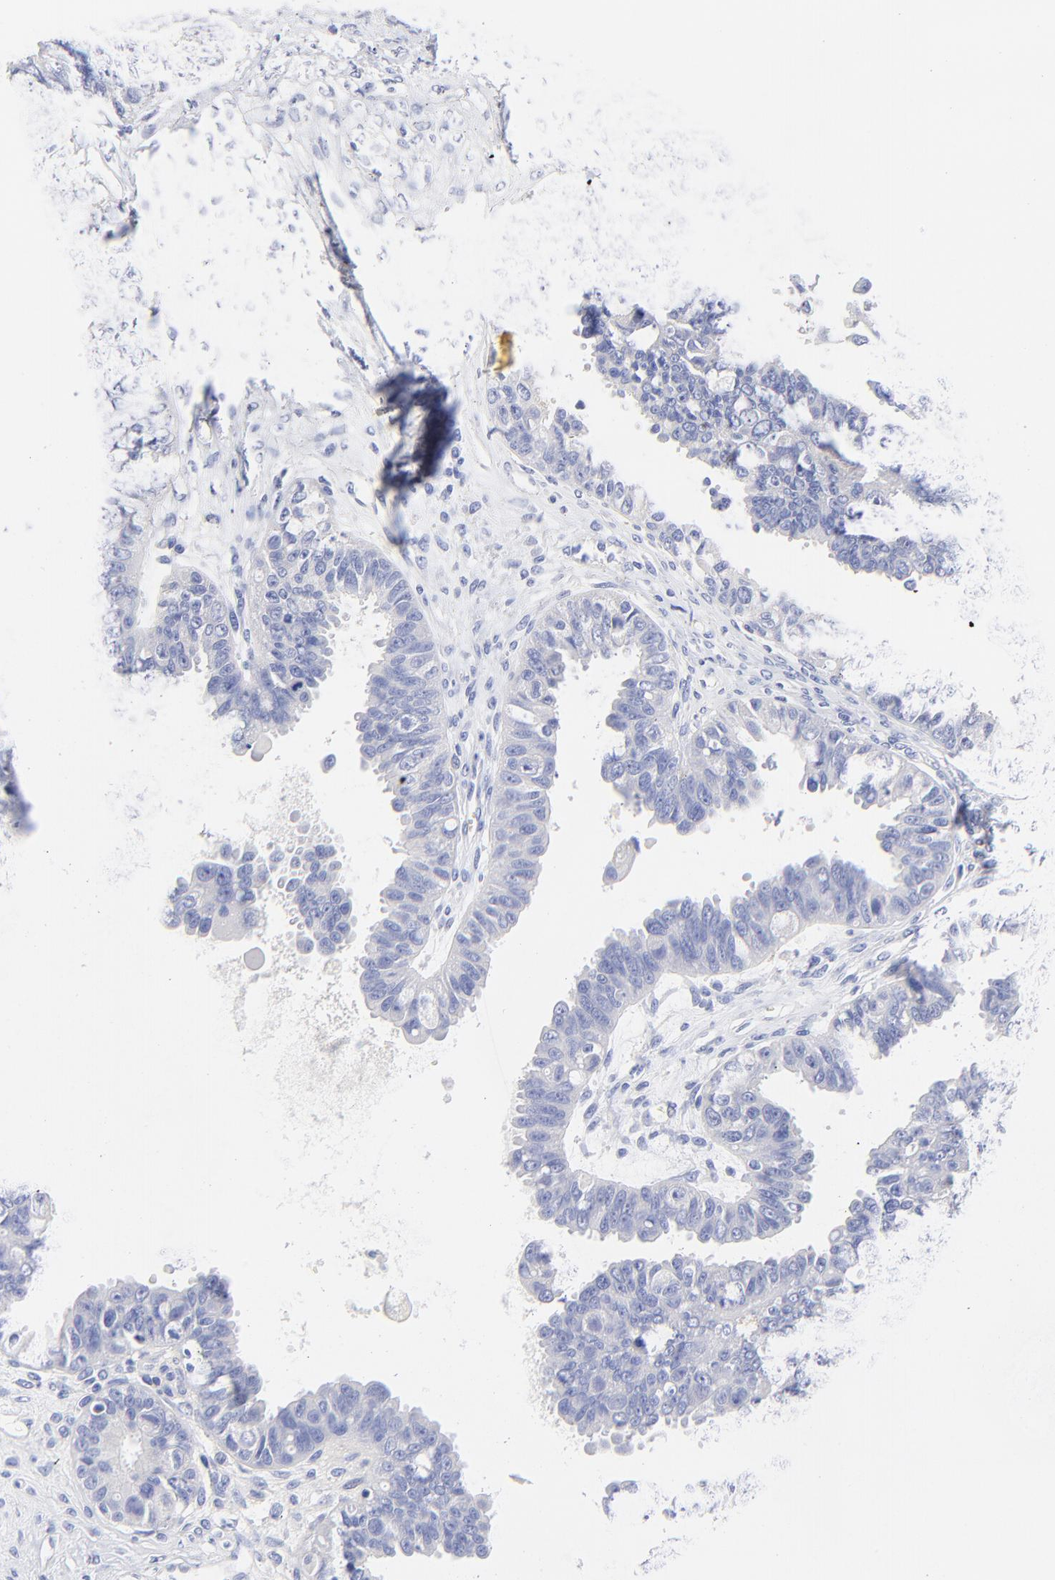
{"staining": {"intensity": "negative", "quantity": "none", "location": "none"}, "tissue": "ovarian cancer", "cell_type": "Tumor cells", "image_type": "cancer", "snomed": [{"axis": "morphology", "description": "Carcinoma, endometroid"}, {"axis": "topography", "description": "Ovary"}], "caption": "Endometroid carcinoma (ovarian) stained for a protein using IHC exhibits no staining tumor cells.", "gene": "EBP", "patient": {"sex": "female", "age": 85}}